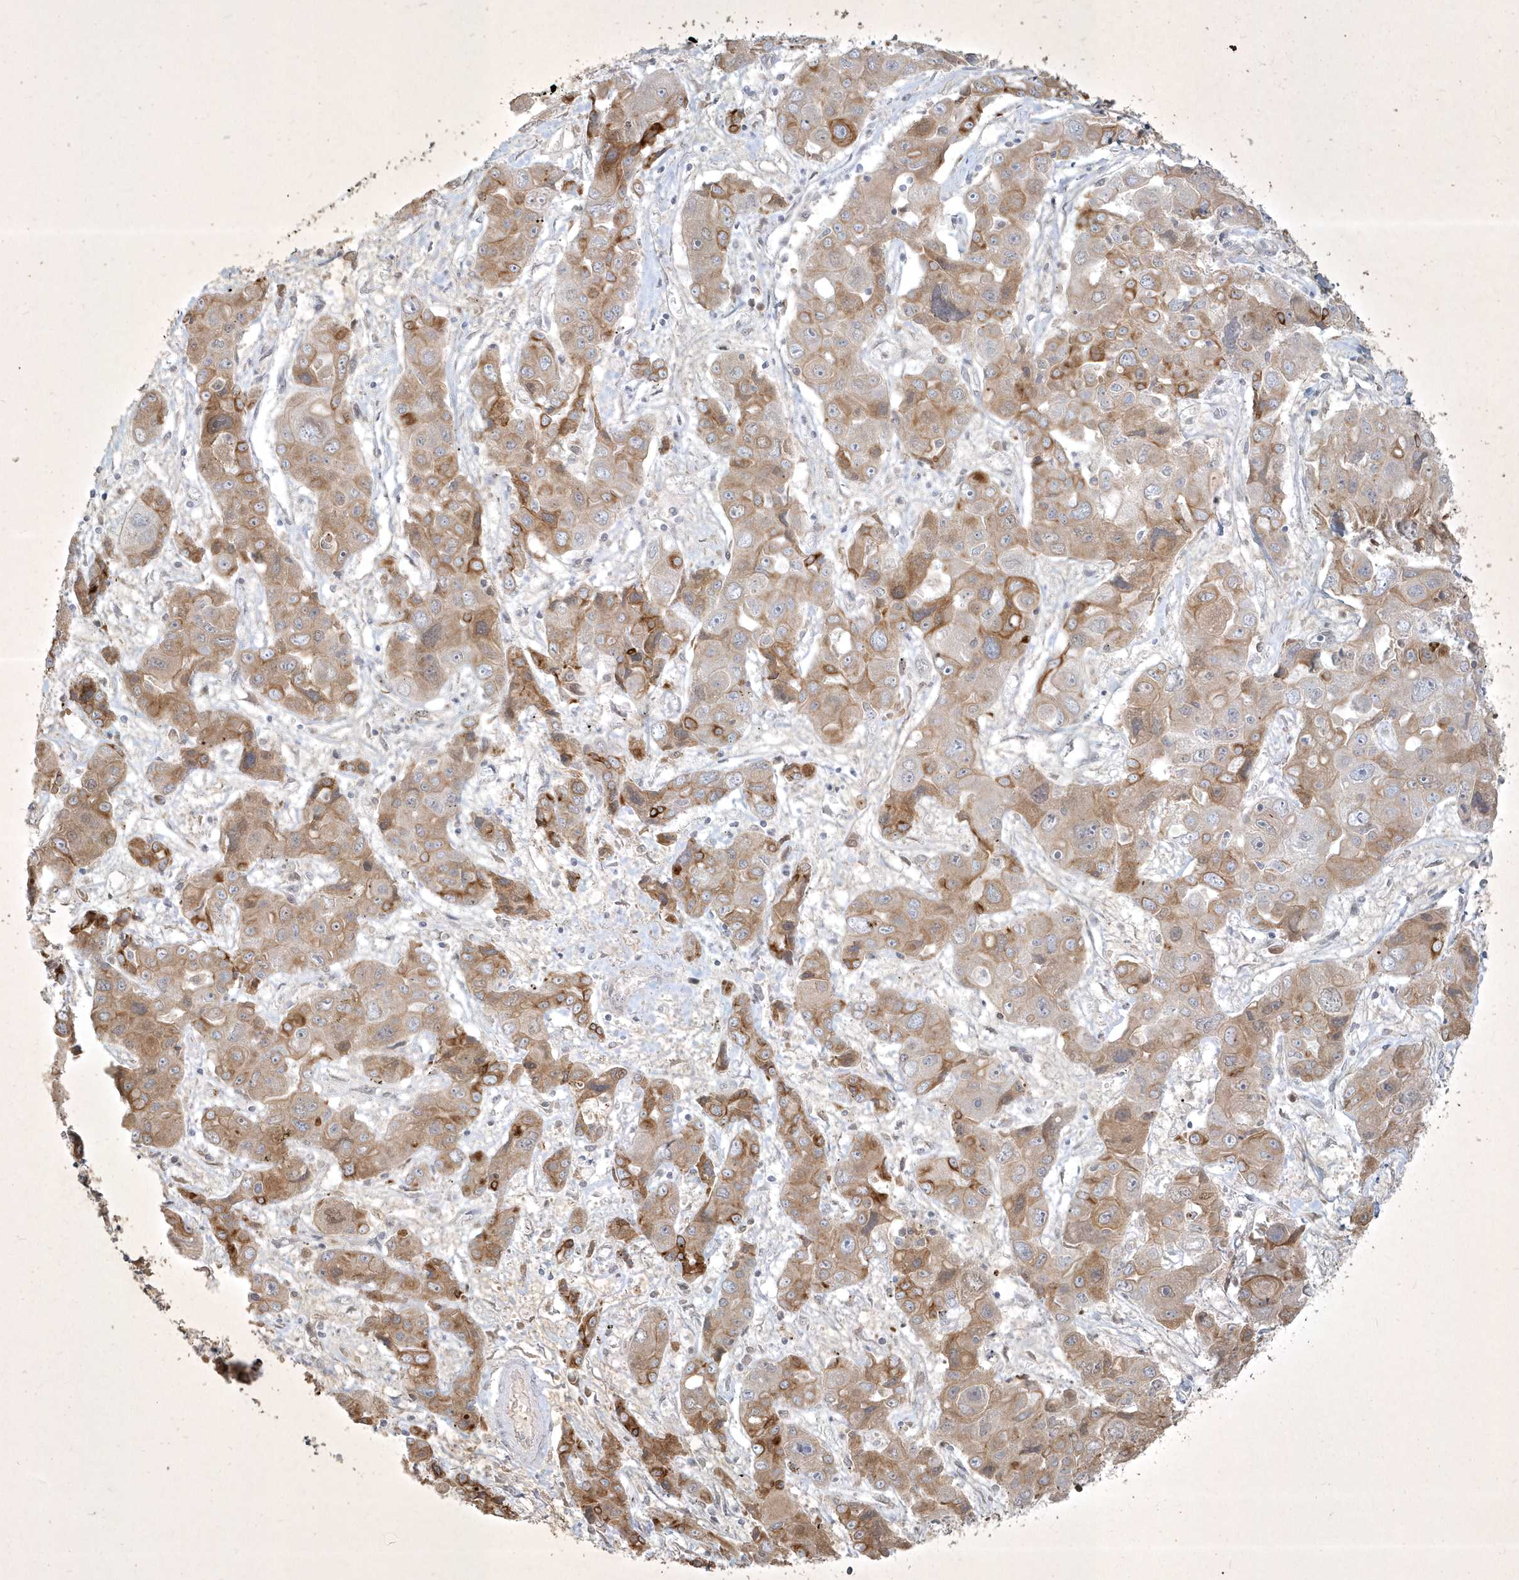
{"staining": {"intensity": "moderate", "quantity": "25%-75%", "location": "cytoplasmic/membranous"}, "tissue": "liver cancer", "cell_type": "Tumor cells", "image_type": "cancer", "snomed": [{"axis": "morphology", "description": "Cholangiocarcinoma"}, {"axis": "topography", "description": "Liver"}], "caption": "Immunohistochemical staining of human liver cancer (cholangiocarcinoma) displays medium levels of moderate cytoplasmic/membranous expression in approximately 25%-75% of tumor cells.", "gene": "BOD1", "patient": {"sex": "male", "age": 67}}